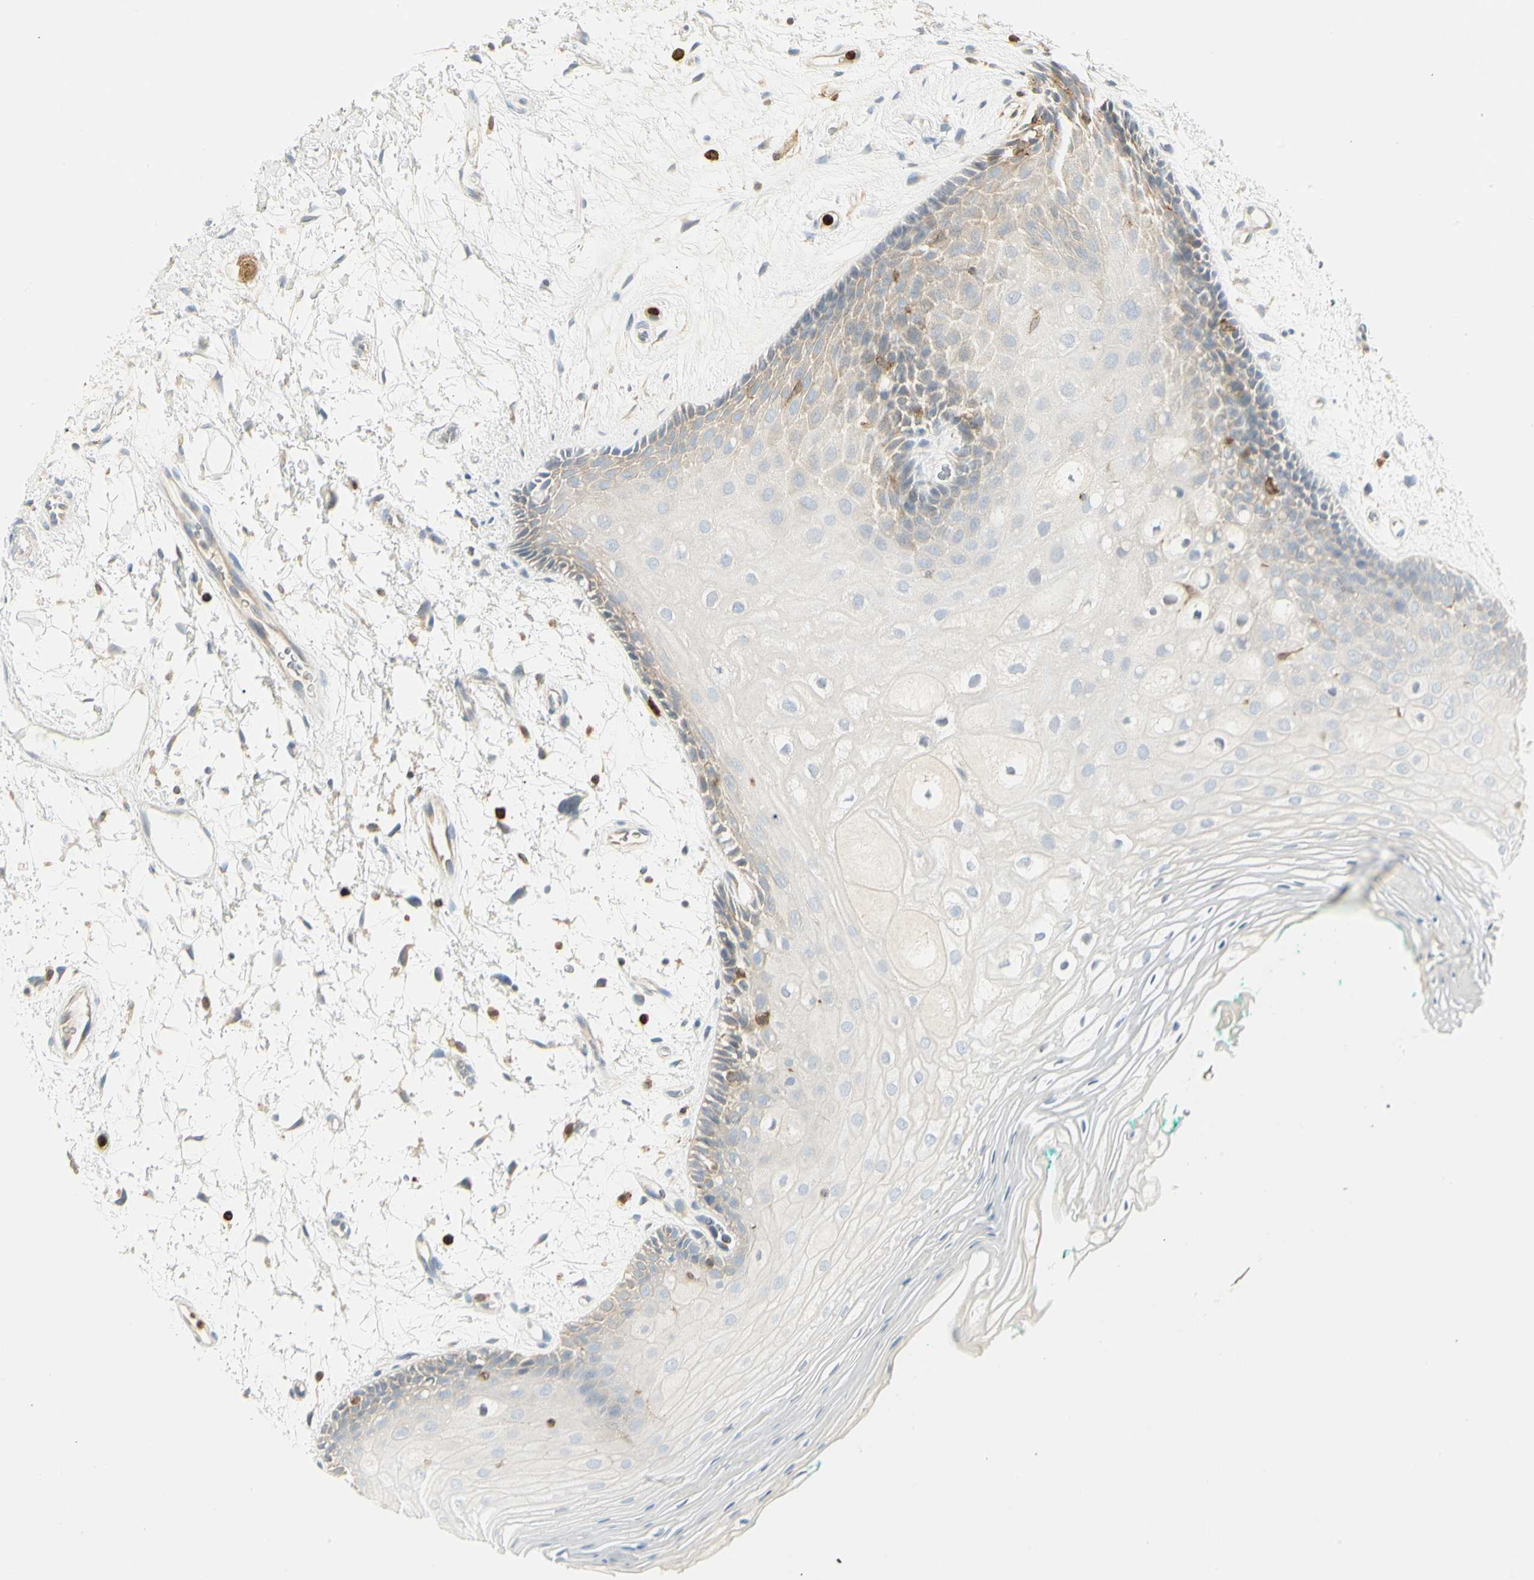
{"staining": {"intensity": "weak", "quantity": "<25%", "location": "cytoplasmic/membranous"}, "tissue": "oral mucosa", "cell_type": "Squamous epithelial cells", "image_type": "normal", "snomed": [{"axis": "morphology", "description": "Normal tissue, NOS"}, {"axis": "topography", "description": "Skeletal muscle"}, {"axis": "topography", "description": "Oral tissue"}, {"axis": "topography", "description": "Peripheral nerve tissue"}], "caption": "Oral mucosa stained for a protein using immunohistochemistry reveals no expression squamous epithelial cells.", "gene": "ITGB2", "patient": {"sex": "female", "age": 84}}